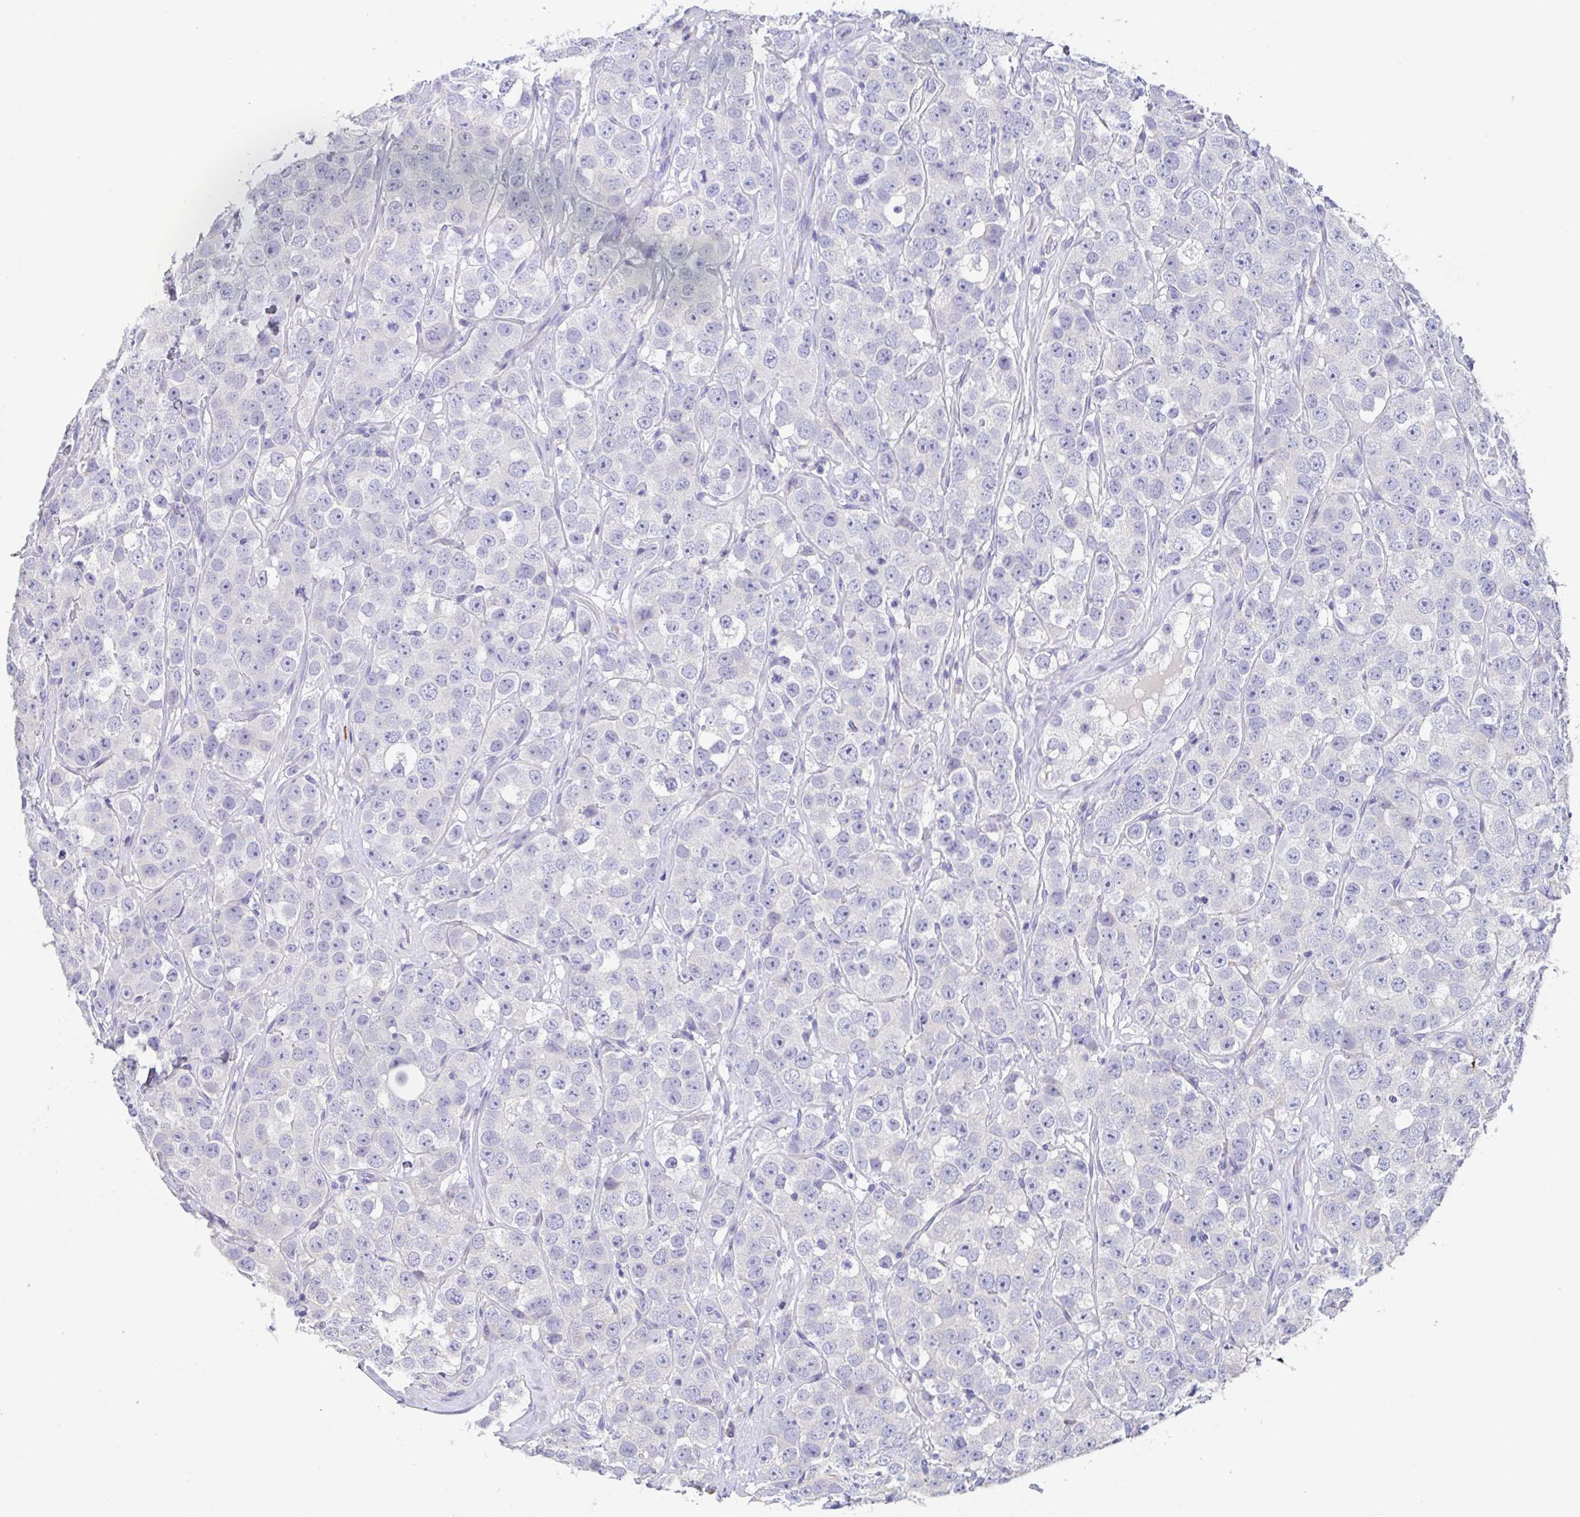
{"staining": {"intensity": "negative", "quantity": "none", "location": "none"}, "tissue": "testis cancer", "cell_type": "Tumor cells", "image_type": "cancer", "snomed": [{"axis": "morphology", "description": "Seminoma, NOS"}, {"axis": "topography", "description": "Testis"}], "caption": "Tumor cells are negative for protein expression in human seminoma (testis).", "gene": "LRRC58", "patient": {"sex": "male", "age": 28}}